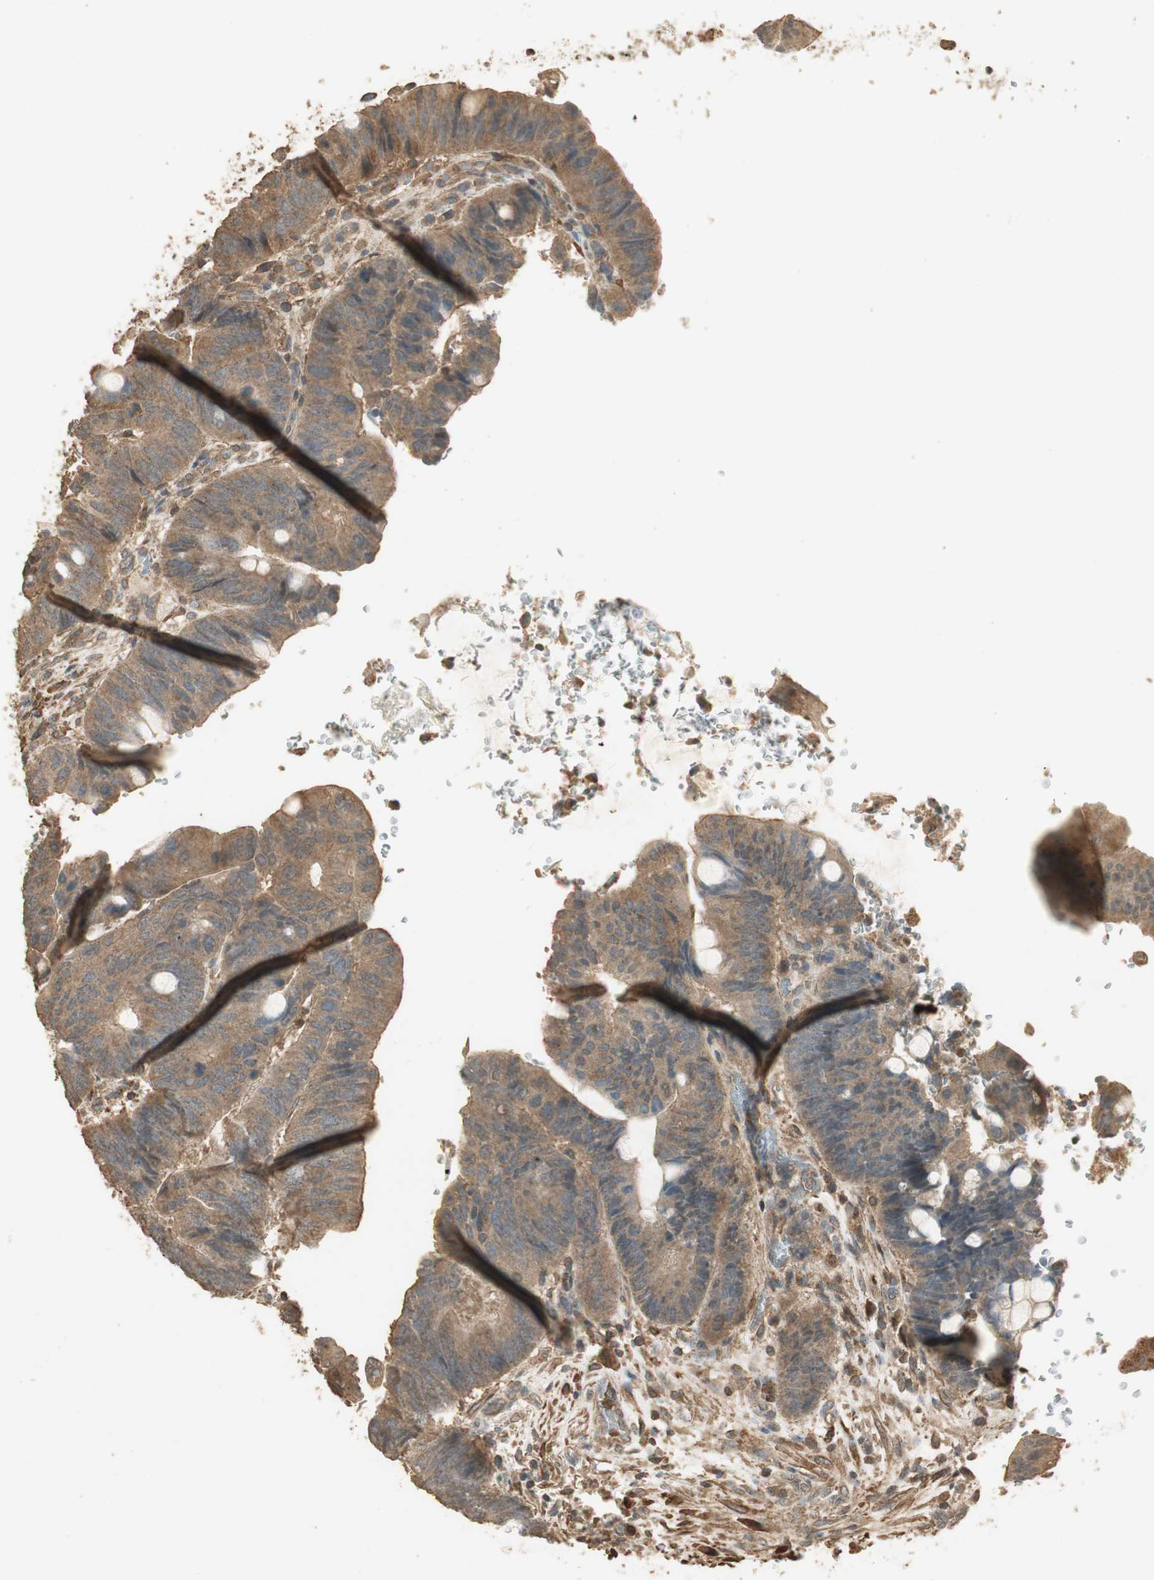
{"staining": {"intensity": "strong", "quantity": ">75%", "location": "cytoplasmic/membranous"}, "tissue": "colorectal cancer", "cell_type": "Tumor cells", "image_type": "cancer", "snomed": [{"axis": "morphology", "description": "Normal tissue, NOS"}, {"axis": "morphology", "description": "Adenocarcinoma, NOS"}, {"axis": "topography", "description": "Rectum"}, {"axis": "topography", "description": "Peripheral nerve tissue"}], "caption": "Colorectal adenocarcinoma stained with immunohistochemistry (IHC) shows strong cytoplasmic/membranous staining in approximately >75% of tumor cells. (DAB (3,3'-diaminobenzidine) IHC, brown staining for protein, blue staining for nuclei).", "gene": "USP2", "patient": {"sex": "male", "age": 92}}